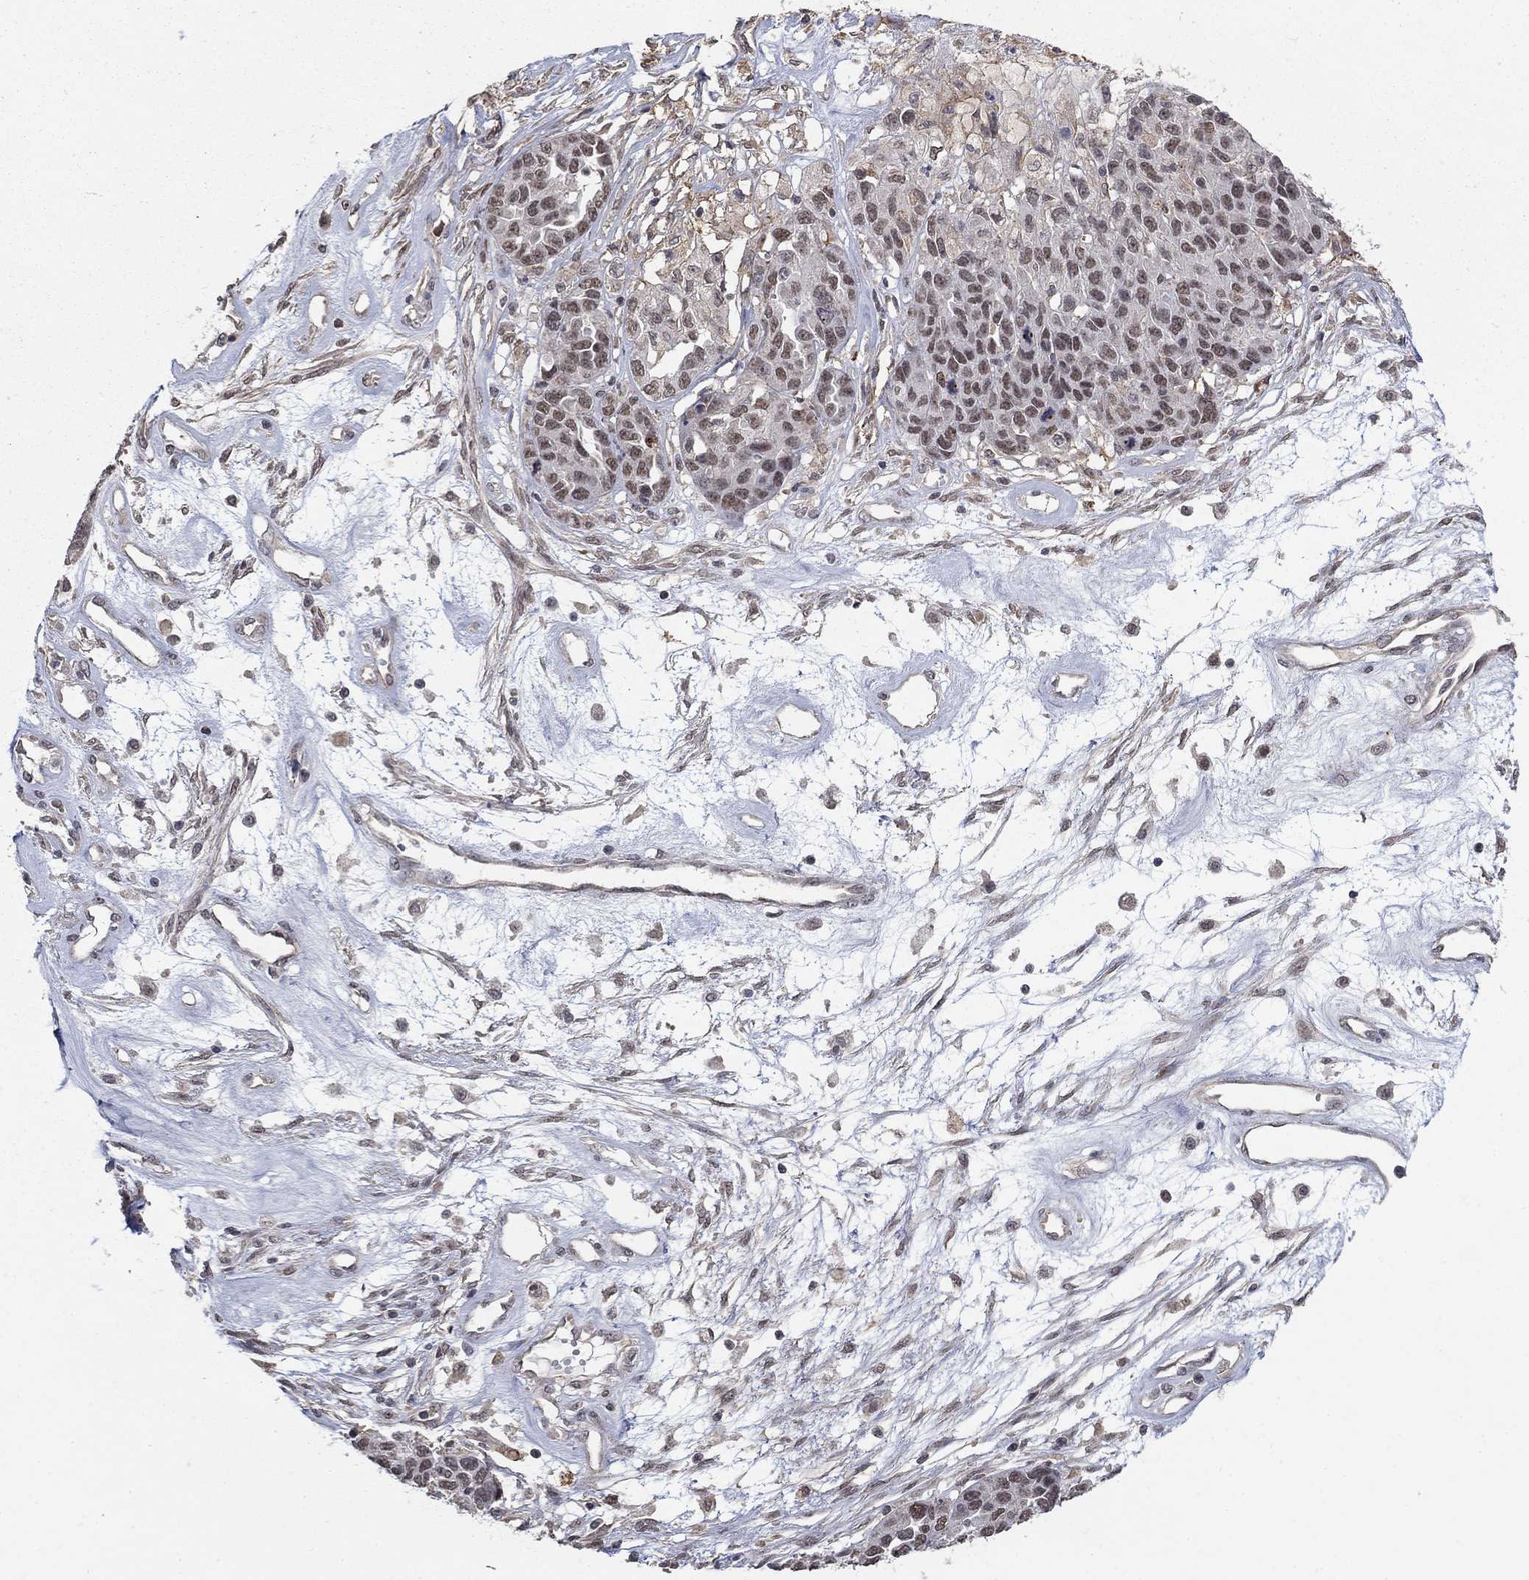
{"staining": {"intensity": "moderate", "quantity": "<25%", "location": "nuclear"}, "tissue": "ovarian cancer", "cell_type": "Tumor cells", "image_type": "cancer", "snomed": [{"axis": "morphology", "description": "Cystadenocarcinoma, serous, NOS"}, {"axis": "topography", "description": "Ovary"}], "caption": "Immunohistochemistry micrograph of ovarian serous cystadenocarcinoma stained for a protein (brown), which demonstrates low levels of moderate nuclear positivity in about <25% of tumor cells.", "gene": "GRIA3", "patient": {"sex": "female", "age": 87}}